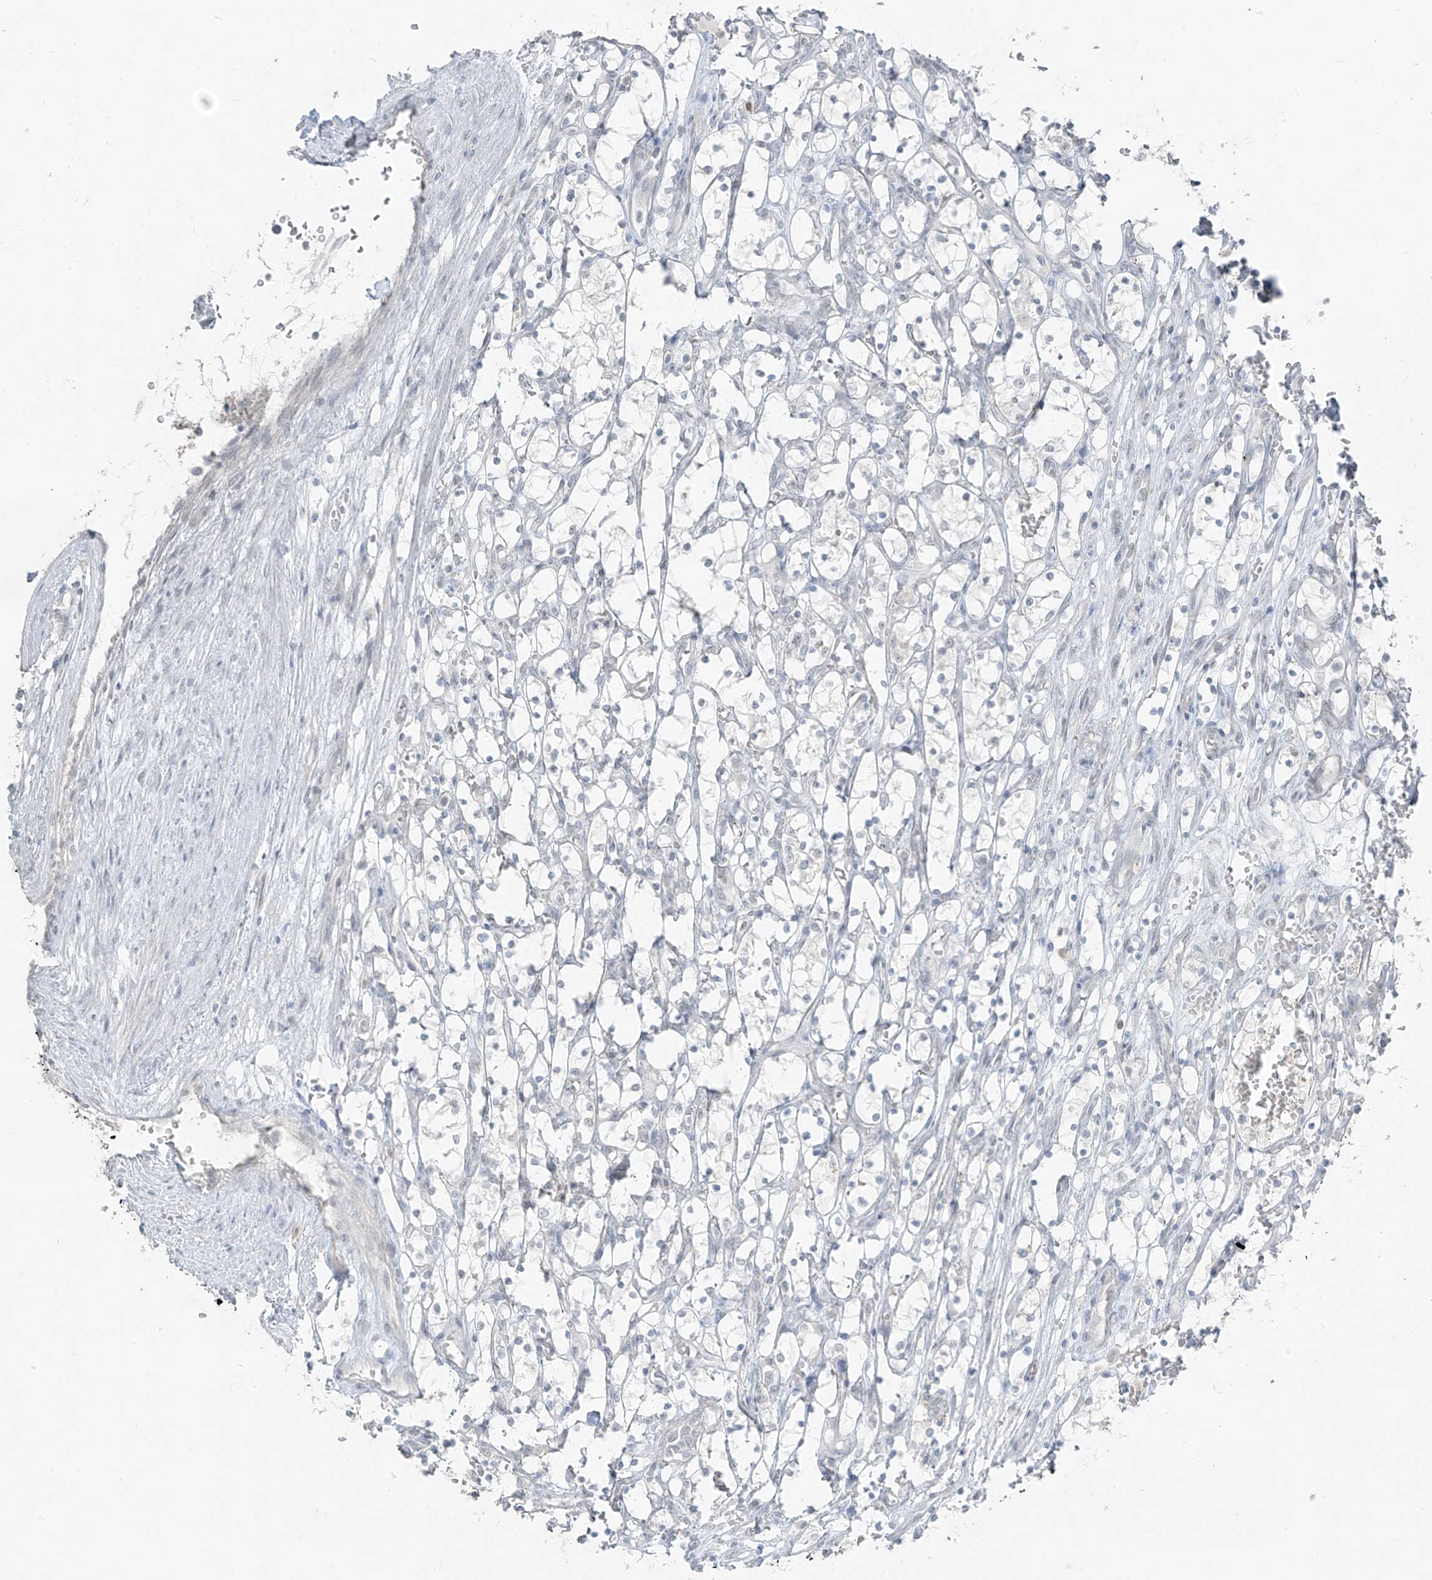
{"staining": {"intensity": "negative", "quantity": "none", "location": "none"}, "tissue": "renal cancer", "cell_type": "Tumor cells", "image_type": "cancer", "snomed": [{"axis": "morphology", "description": "Adenocarcinoma, NOS"}, {"axis": "topography", "description": "Kidney"}], "caption": "Histopathology image shows no significant protein expression in tumor cells of renal adenocarcinoma.", "gene": "PRDM6", "patient": {"sex": "female", "age": 69}}